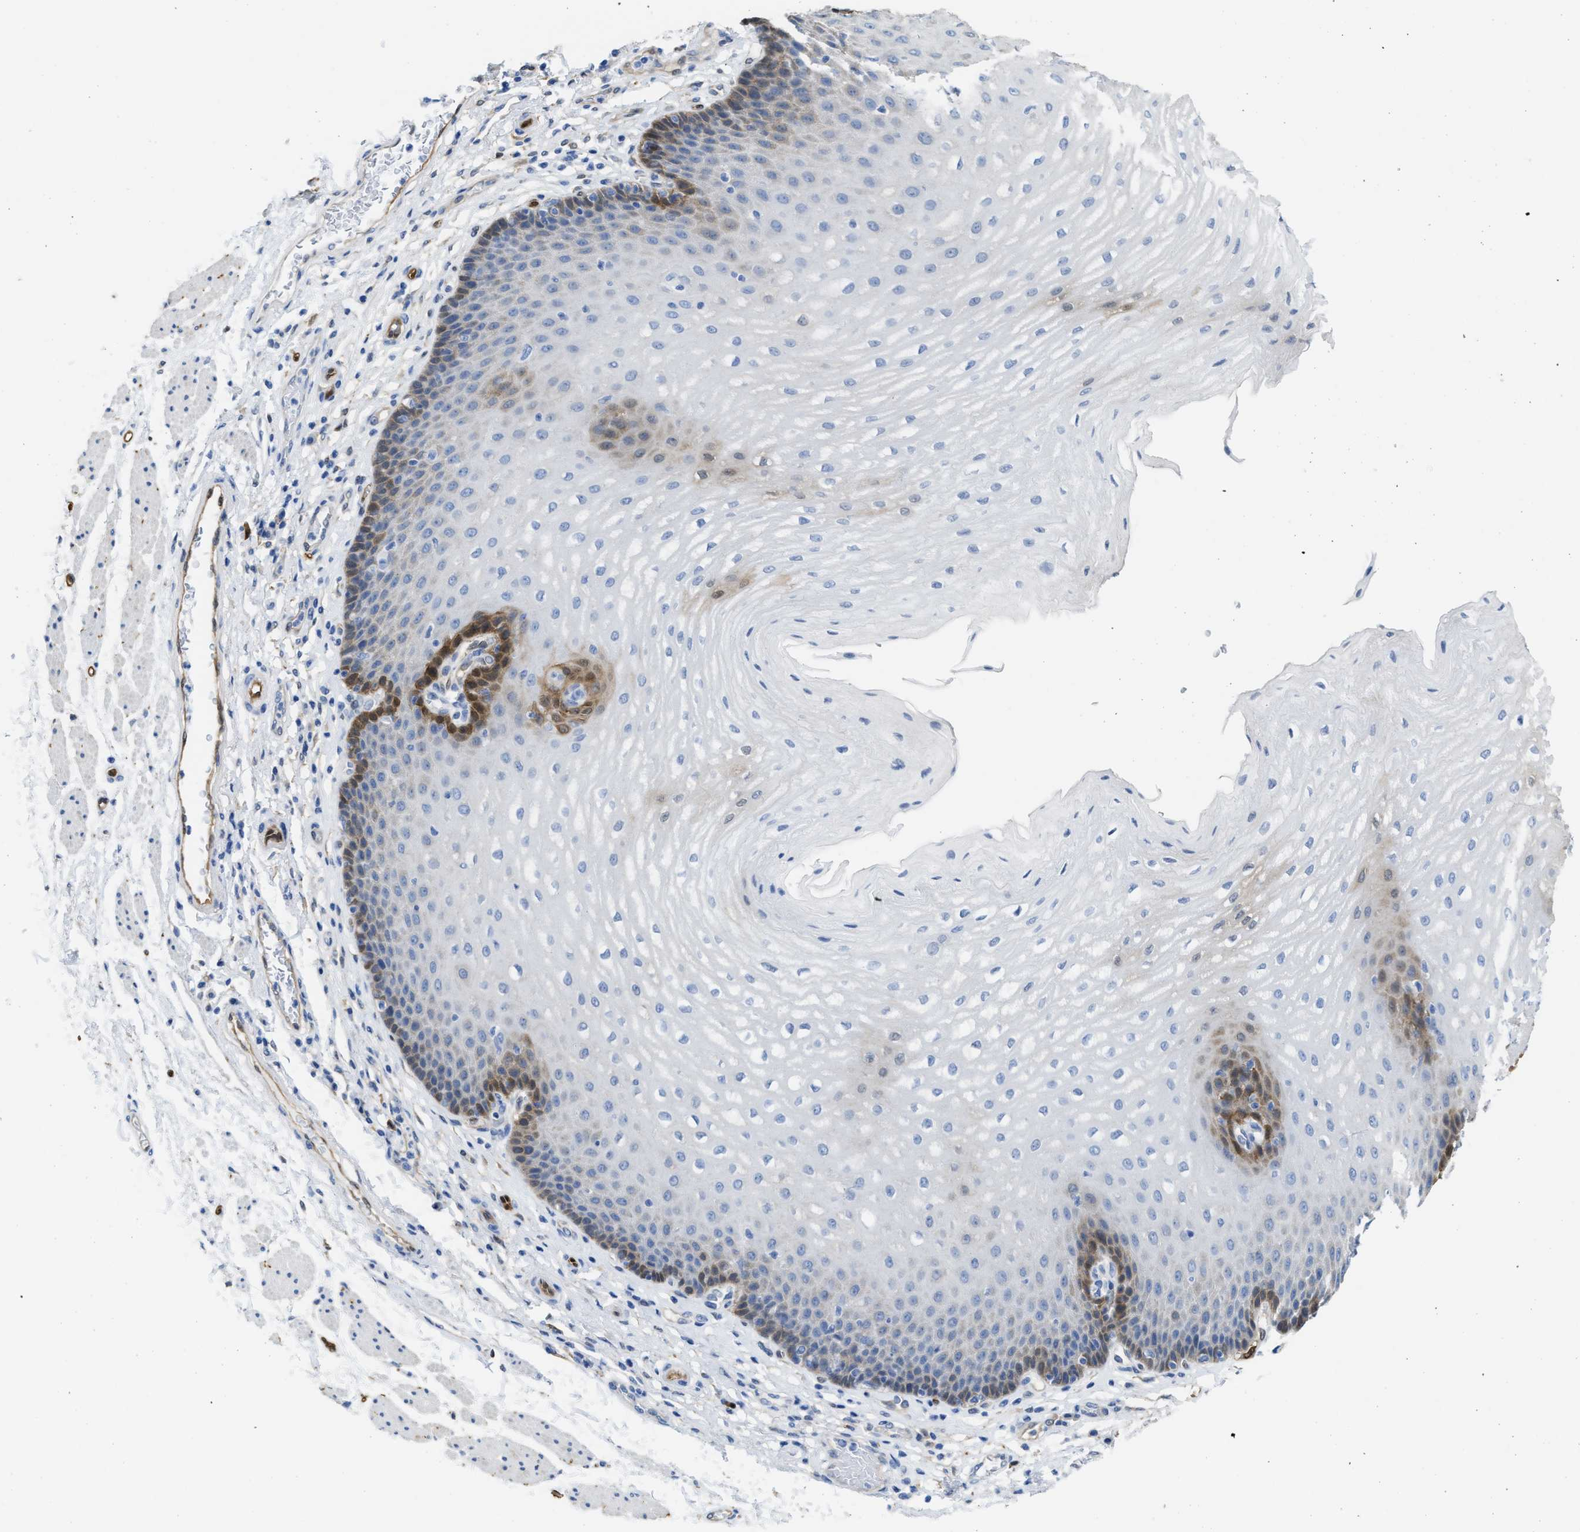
{"staining": {"intensity": "moderate", "quantity": "<25%", "location": "cytoplasmic/membranous,nuclear"}, "tissue": "esophagus", "cell_type": "Squamous epithelial cells", "image_type": "normal", "snomed": [{"axis": "morphology", "description": "Normal tissue, NOS"}, {"axis": "topography", "description": "Esophagus"}], "caption": "High-magnification brightfield microscopy of benign esophagus stained with DAB (3,3'-diaminobenzidine) (brown) and counterstained with hematoxylin (blue). squamous epithelial cells exhibit moderate cytoplasmic/membranous,nuclear staining is appreciated in about<25% of cells. (DAB IHC with brightfield microscopy, high magnification).", "gene": "ASS1", "patient": {"sex": "male", "age": 54}}